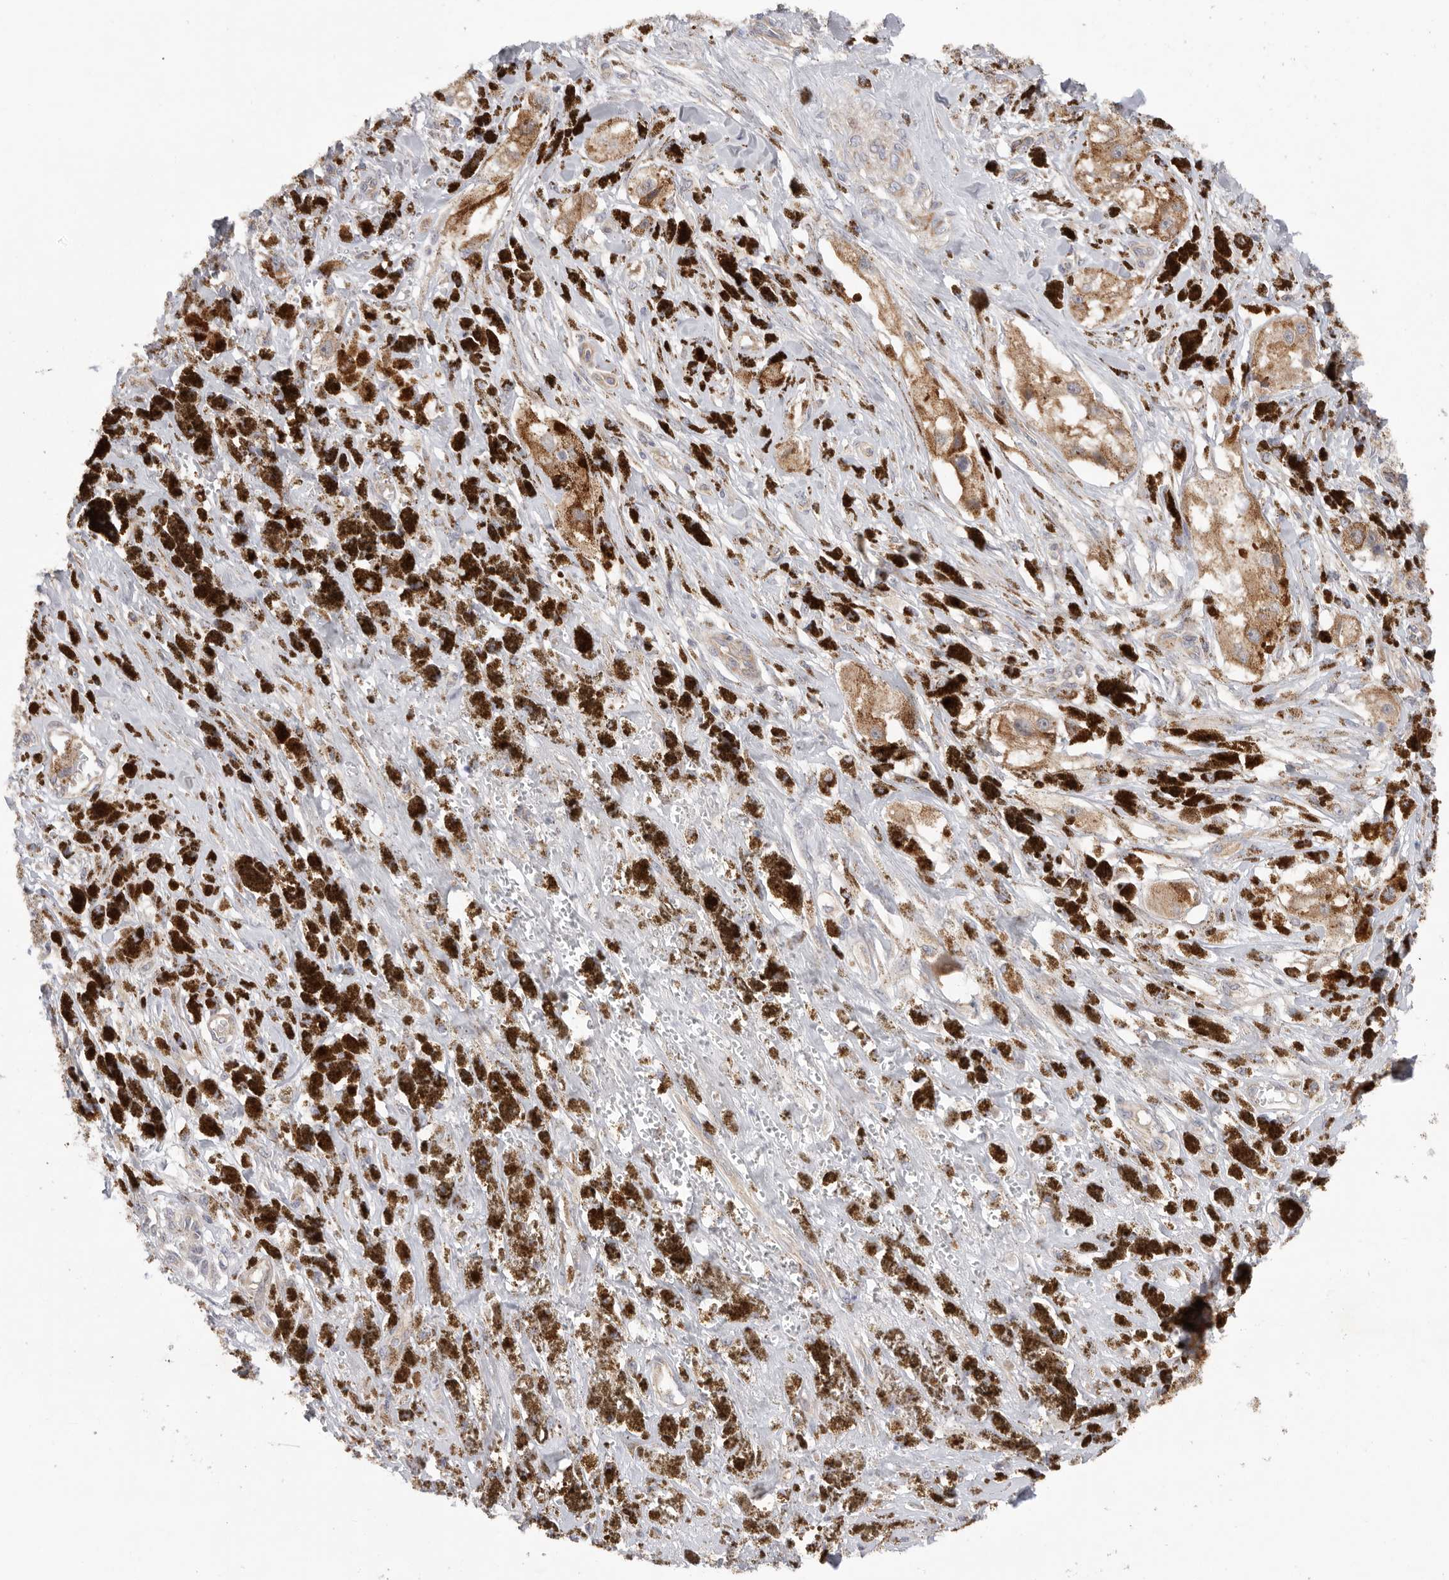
{"staining": {"intensity": "moderate", "quantity": ">75%", "location": "cytoplasmic/membranous"}, "tissue": "melanoma", "cell_type": "Tumor cells", "image_type": "cancer", "snomed": [{"axis": "morphology", "description": "Malignant melanoma, NOS"}, {"axis": "topography", "description": "Skin"}], "caption": "Moderate cytoplasmic/membranous positivity for a protein is identified in approximately >75% of tumor cells of malignant melanoma using IHC.", "gene": "MTFR1L", "patient": {"sex": "male", "age": 88}}